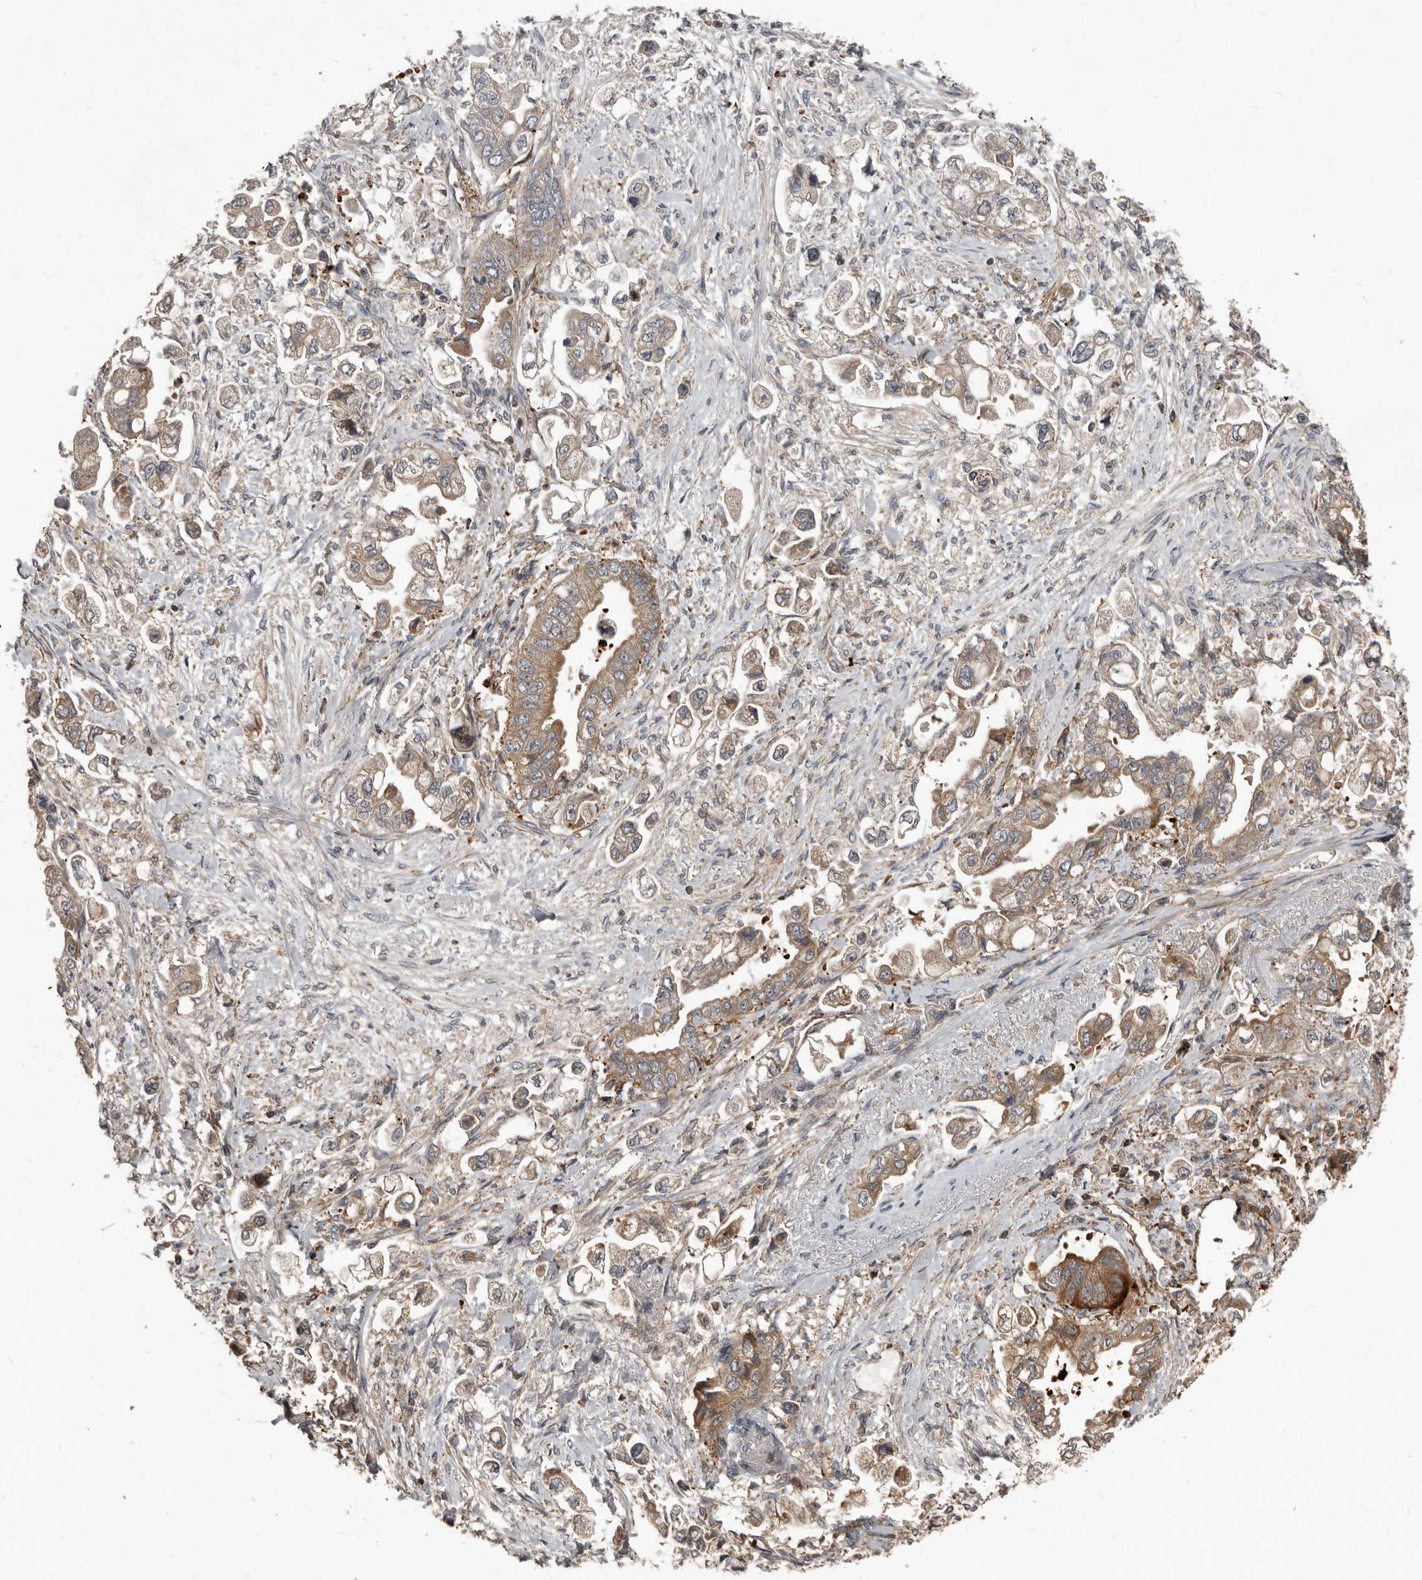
{"staining": {"intensity": "moderate", "quantity": ">75%", "location": "cytoplasmic/membranous"}, "tissue": "stomach cancer", "cell_type": "Tumor cells", "image_type": "cancer", "snomed": [{"axis": "morphology", "description": "Adenocarcinoma, NOS"}, {"axis": "topography", "description": "Stomach"}], "caption": "Protein expression analysis of stomach adenocarcinoma demonstrates moderate cytoplasmic/membranous staining in about >75% of tumor cells. The staining is performed using DAB (3,3'-diaminobenzidine) brown chromogen to label protein expression. The nuclei are counter-stained blue using hematoxylin.", "gene": "FBXO31", "patient": {"sex": "male", "age": 62}}